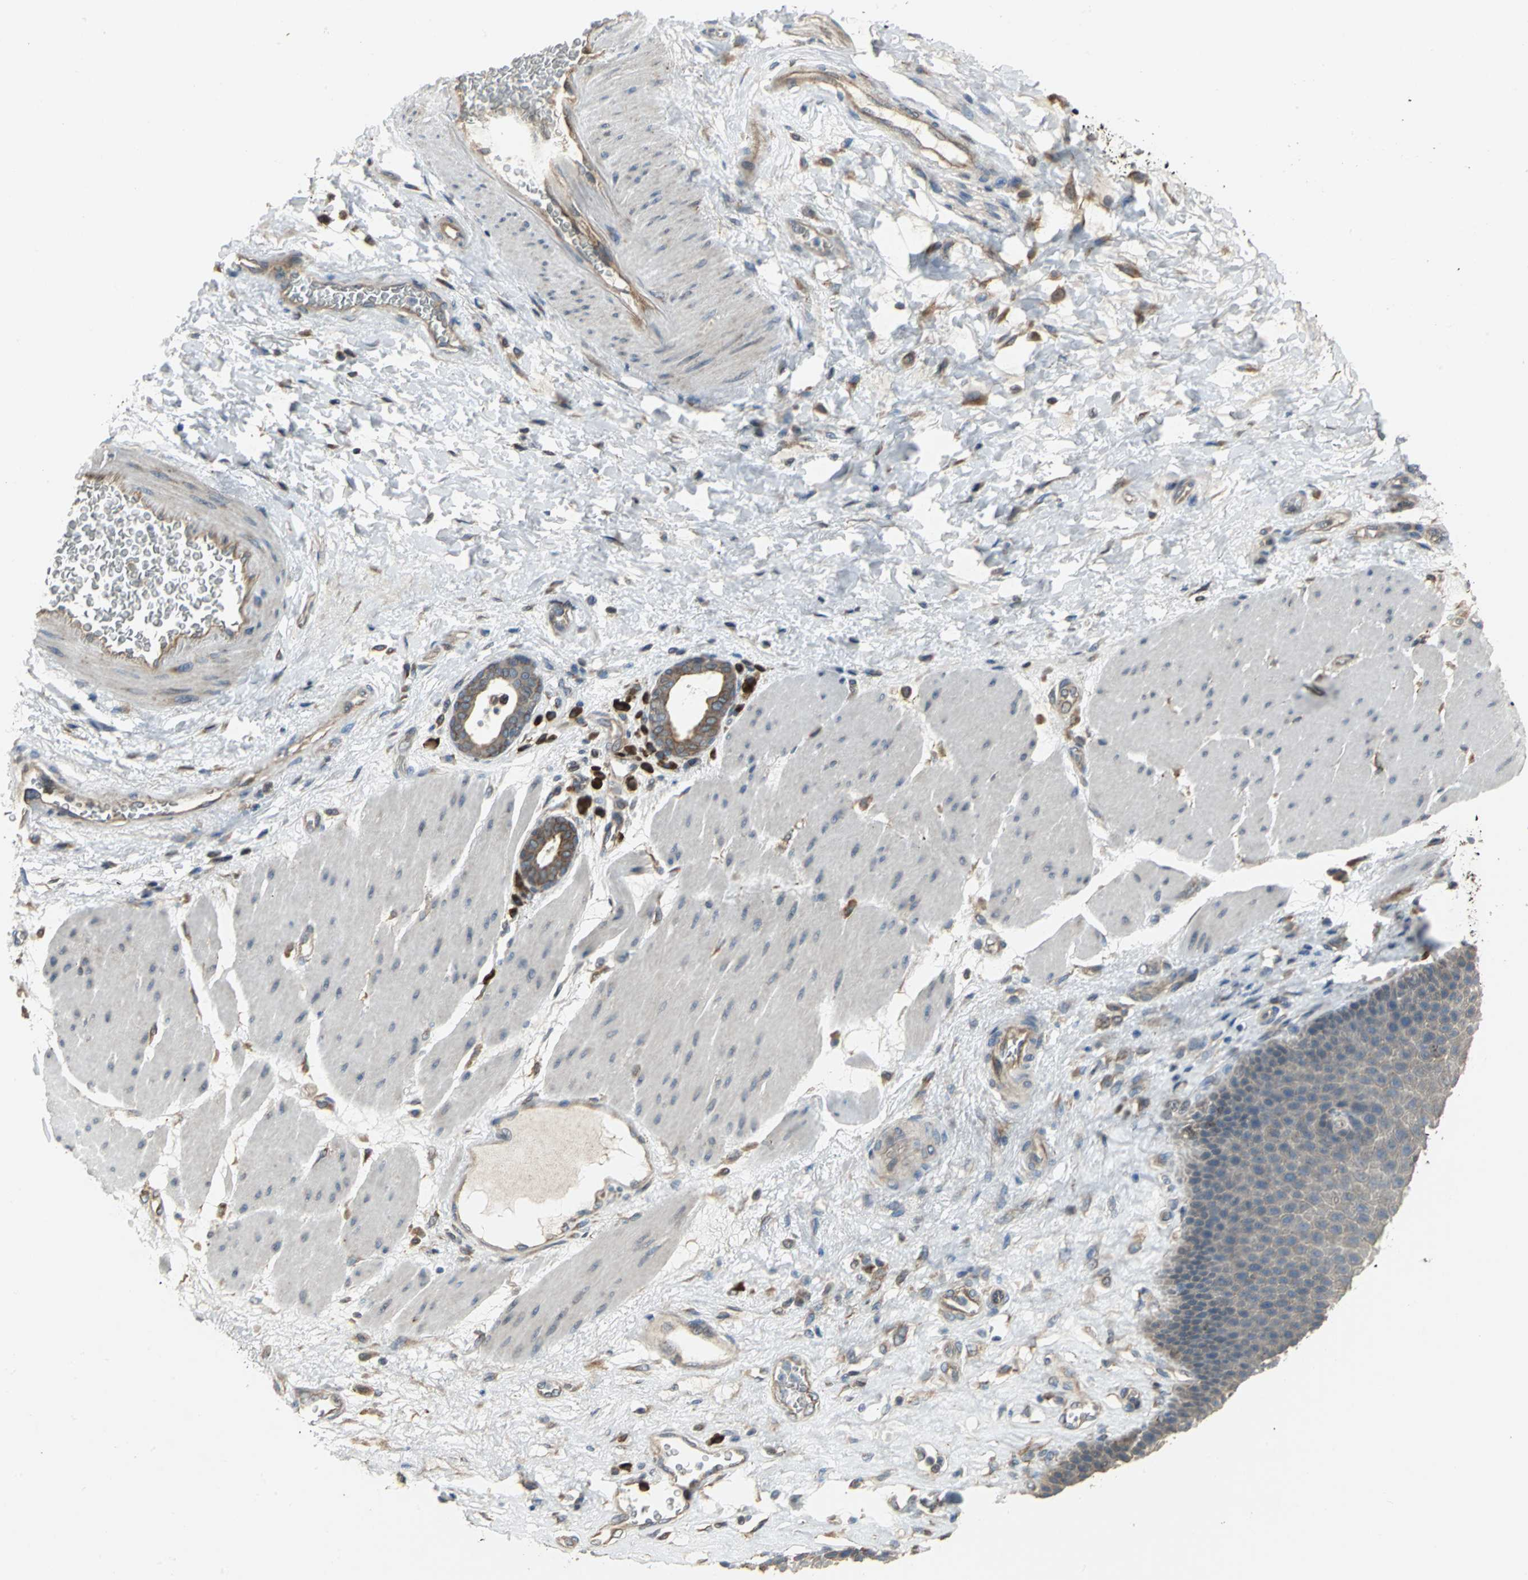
{"staining": {"intensity": "negative", "quantity": "none", "location": "none"}, "tissue": "esophagus", "cell_type": "Squamous epithelial cells", "image_type": "normal", "snomed": [{"axis": "morphology", "description": "Normal tissue, NOS"}, {"axis": "topography", "description": "Esophagus"}], "caption": "The immunohistochemistry (IHC) micrograph has no significant expression in squamous epithelial cells of esophagus.", "gene": "SYVN1", "patient": {"sex": "female", "age": 72}}